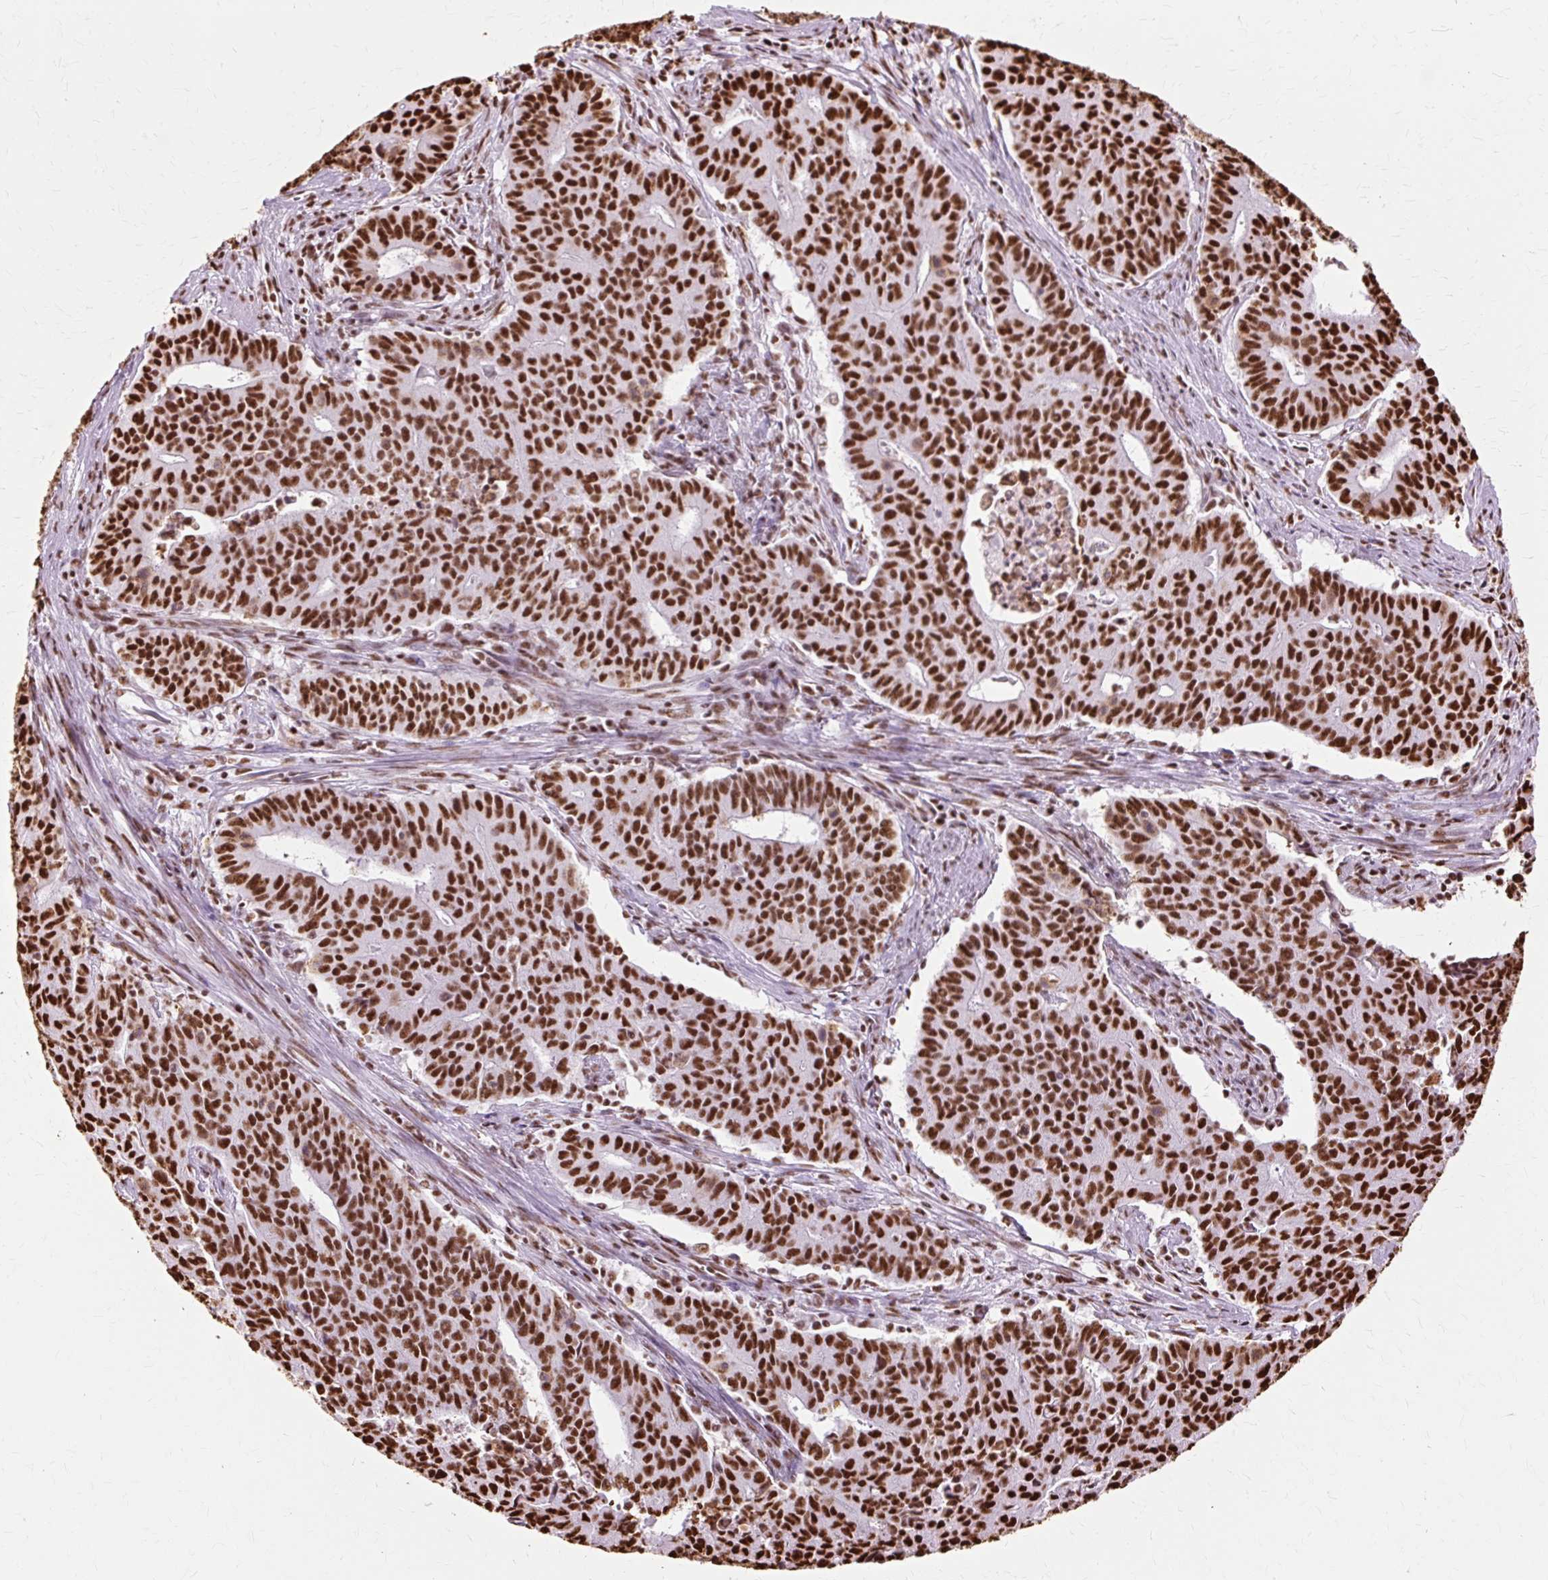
{"staining": {"intensity": "strong", "quantity": ">75%", "location": "cytoplasmic/membranous,nuclear"}, "tissue": "endometrial cancer", "cell_type": "Tumor cells", "image_type": "cancer", "snomed": [{"axis": "morphology", "description": "Adenocarcinoma, NOS"}, {"axis": "topography", "description": "Endometrium"}], "caption": "Immunohistochemistry (DAB (3,3'-diaminobenzidine)) staining of human endometrial cancer (adenocarcinoma) shows strong cytoplasmic/membranous and nuclear protein positivity in about >75% of tumor cells.", "gene": "XRCC6", "patient": {"sex": "female", "age": 59}}